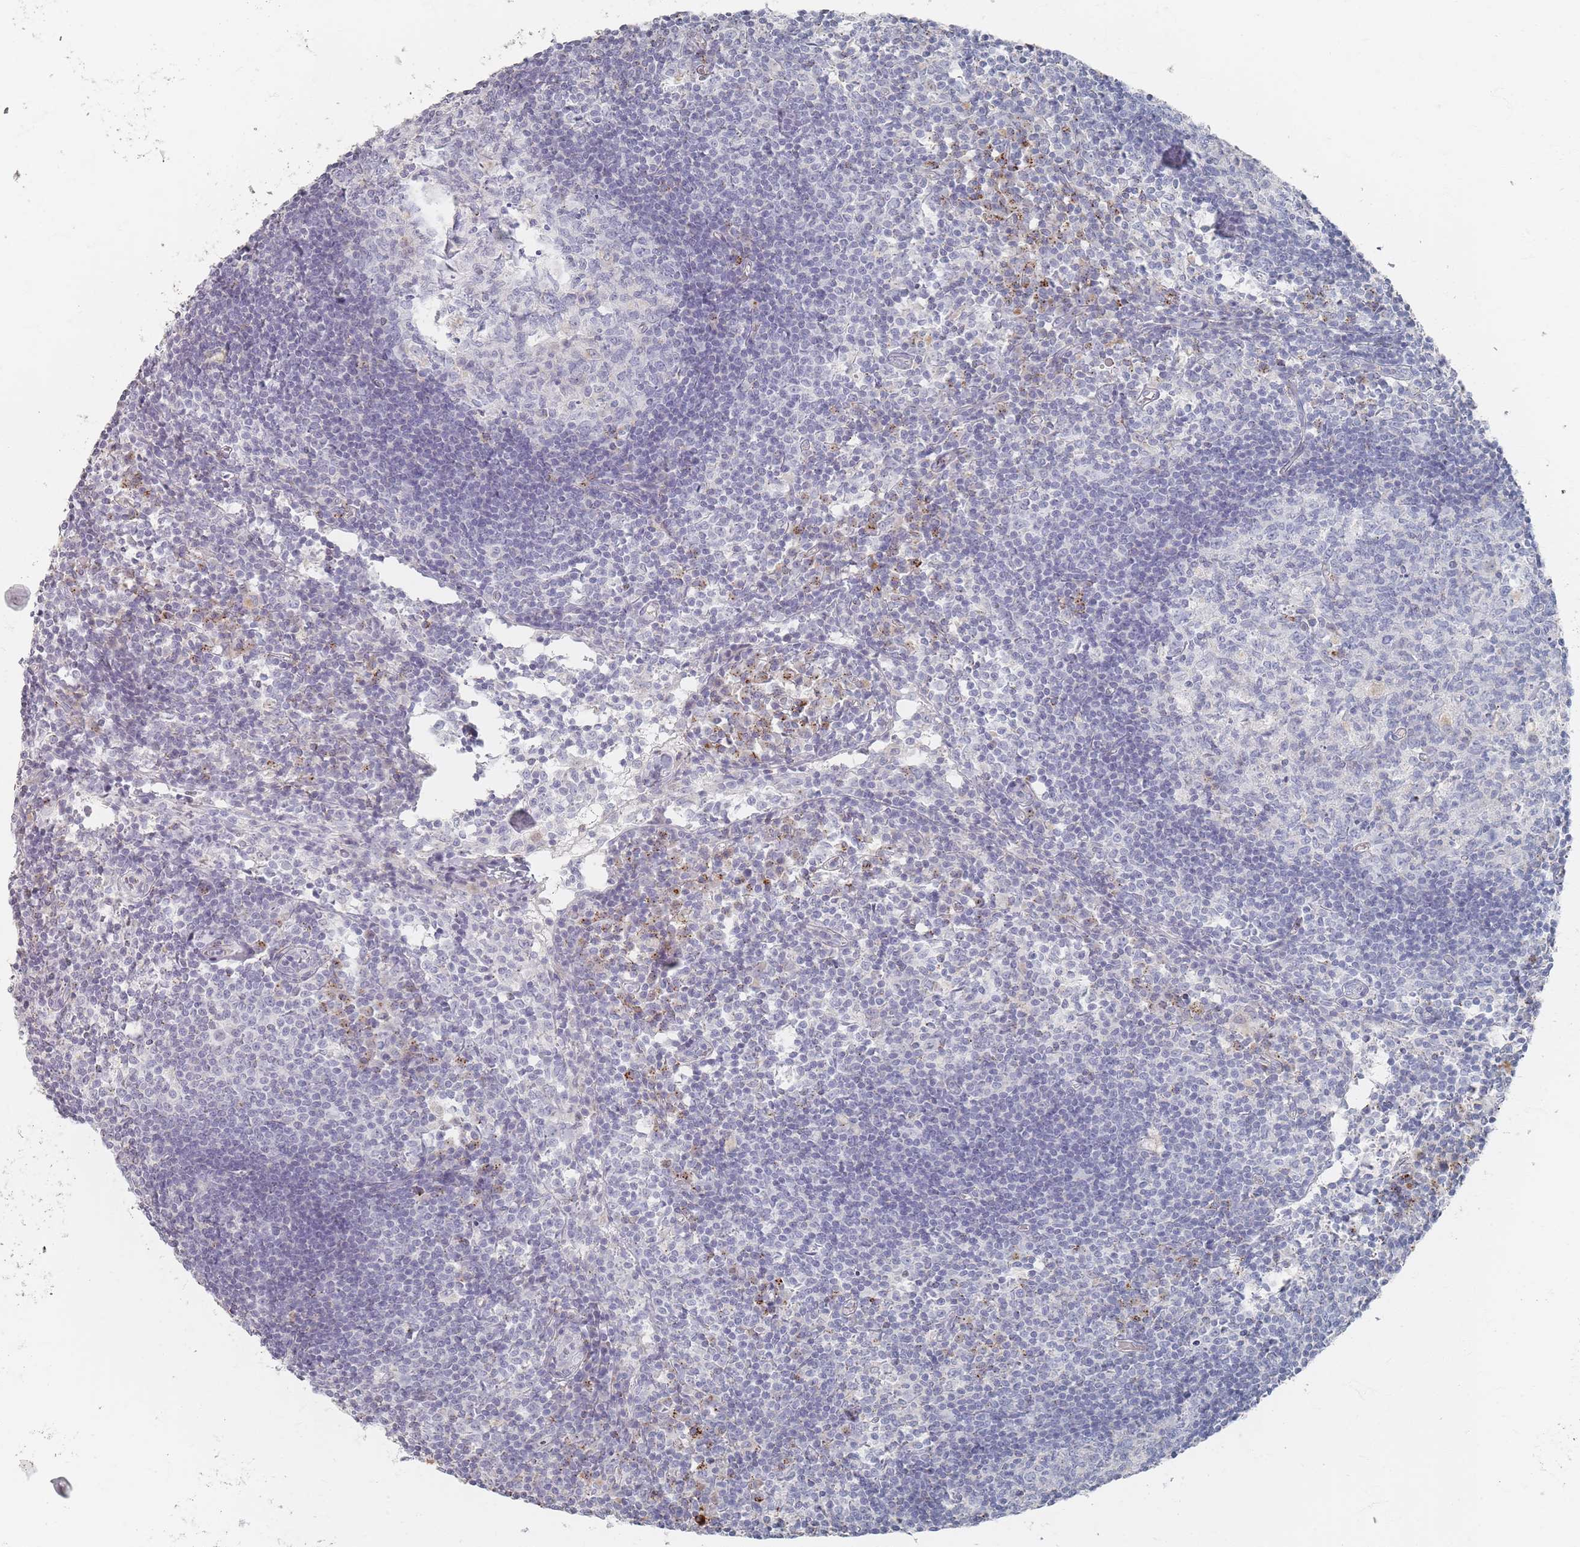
{"staining": {"intensity": "negative", "quantity": "none", "location": "none"}, "tissue": "lymph node", "cell_type": "Germinal center cells", "image_type": "normal", "snomed": [{"axis": "morphology", "description": "Normal tissue, NOS"}, {"axis": "topography", "description": "Lymph node"}], "caption": "A high-resolution photomicrograph shows immunohistochemistry (IHC) staining of unremarkable lymph node, which reveals no significant staining in germinal center cells.", "gene": "ENSG00000251357", "patient": {"sex": "female", "age": 55}}